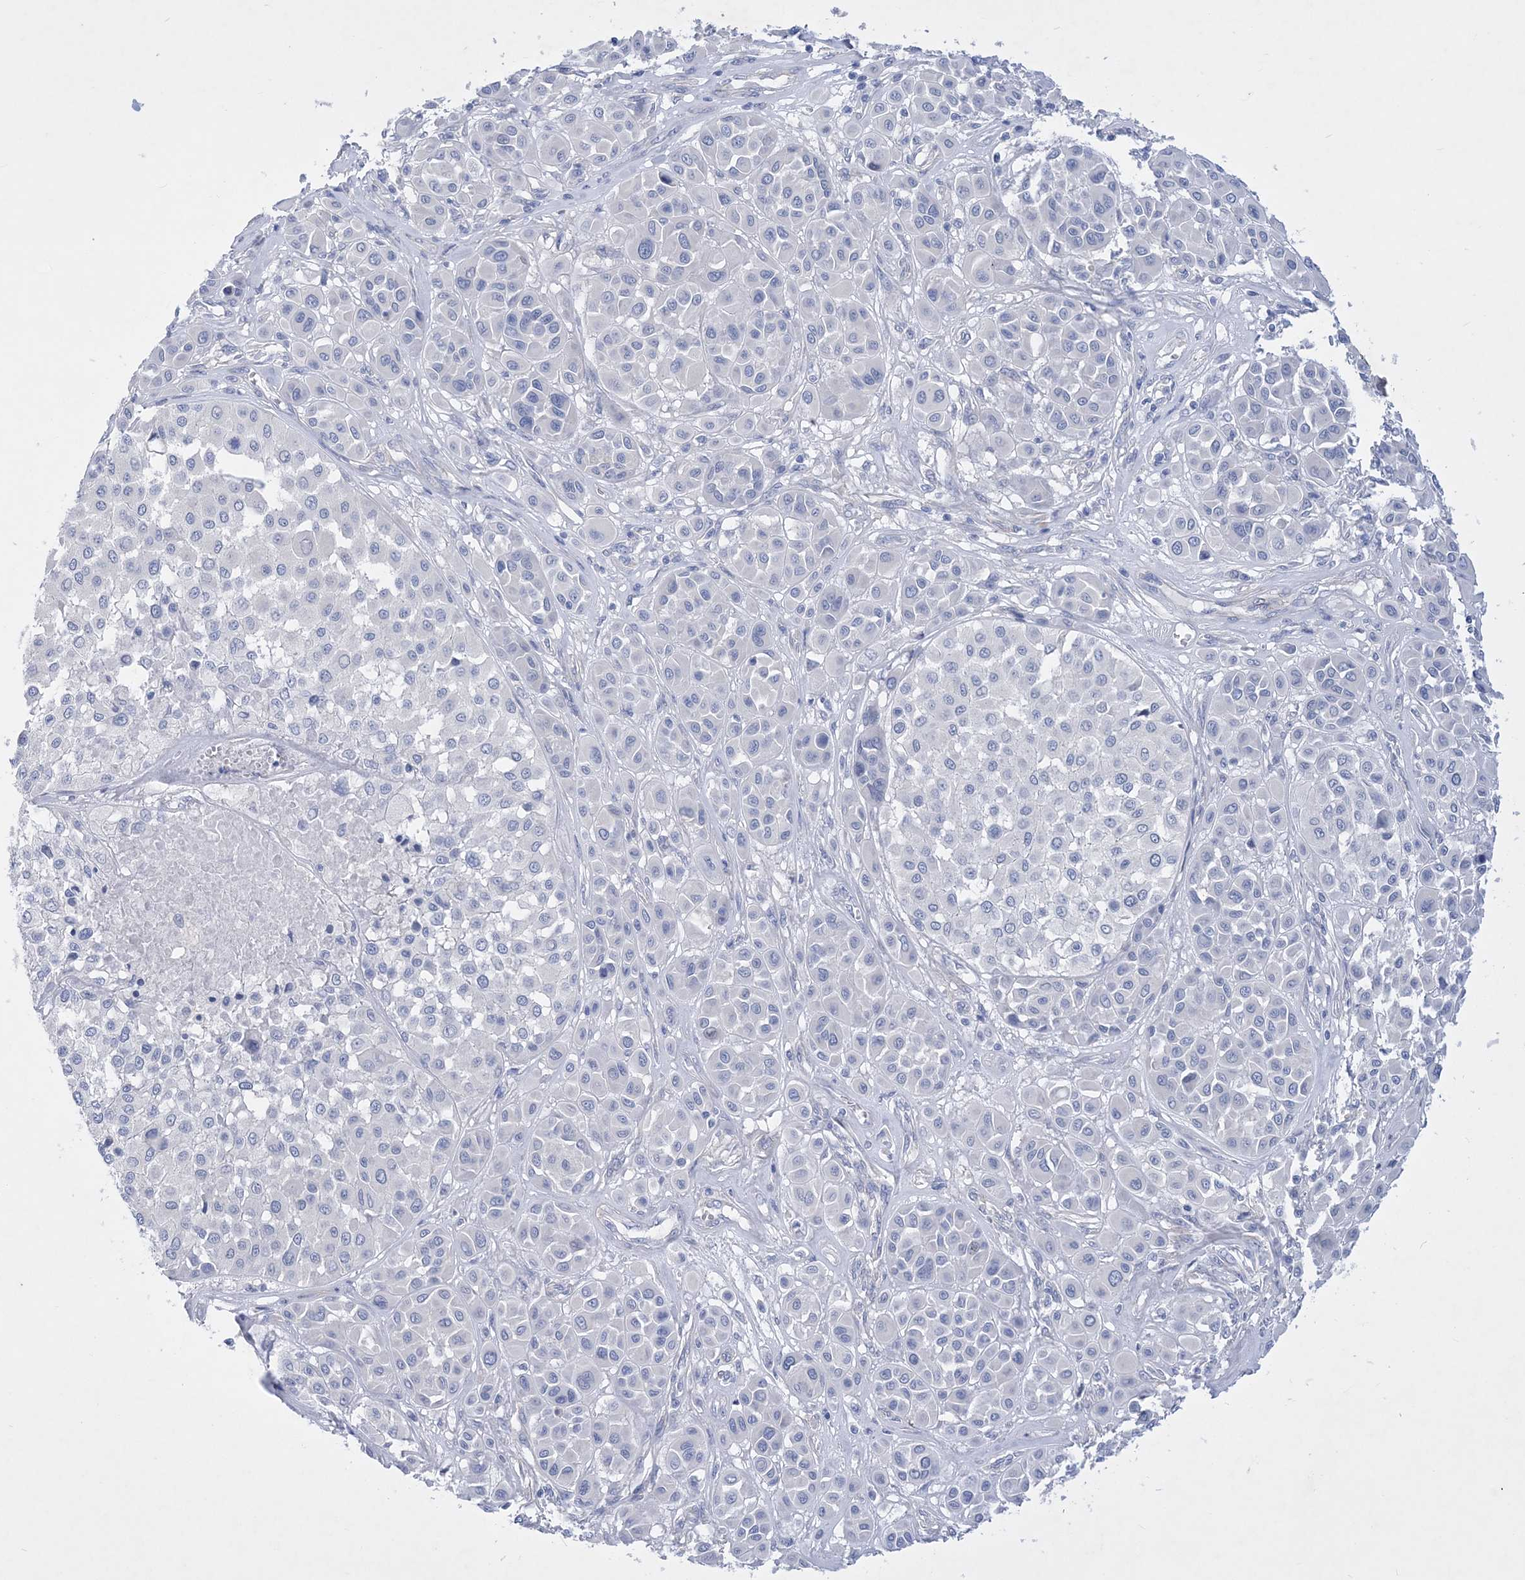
{"staining": {"intensity": "negative", "quantity": "none", "location": "none"}, "tissue": "melanoma", "cell_type": "Tumor cells", "image_type": "cancer", "snomed": [{"axis": "morphology", "description": "Malignant melanoma, Metastatic site"}, {"axis": "topography", "description": "Soft tissue"}], "caption": "Photomicrograph shows no protein positivity in tumor cells of malignant melanoma (metastatic site) tissue.", "gene": "WDR74", "patient": {"sex": "male", "age": 41}}